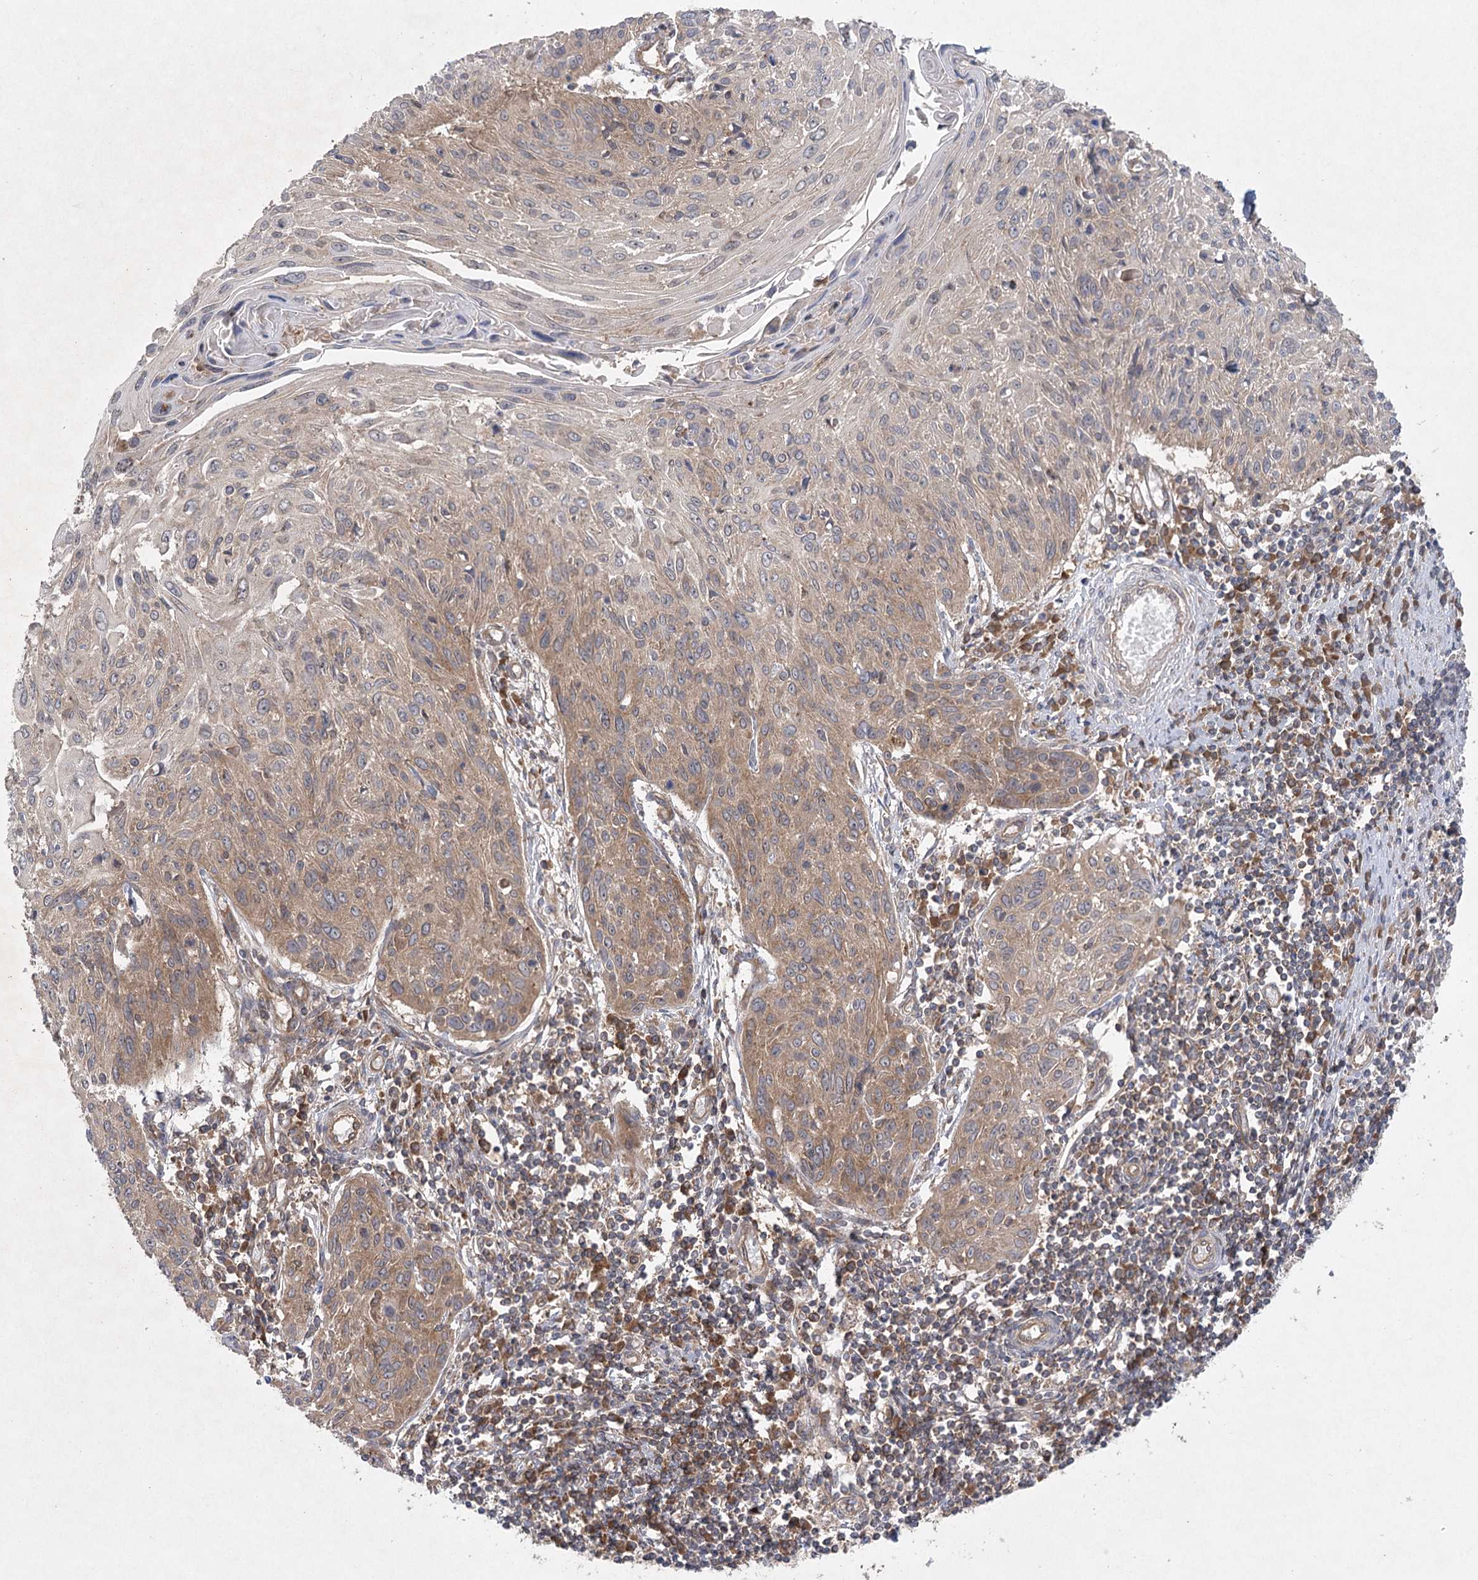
{"staining": {"intensity": "moderate", "quantity": "25%-75%", "location": "cytoplasmic/membranous"}, "tissue": "cervical cancer", "cell_type": "Tumor cells", "image_type": "cancer", "snomed": [{"axis": "morphology", "description": "Squamous cell carcinoma, NOS"}, {"axis": "topography", "description": "Cervix"}], "caption": "A micrograph of human cervical cancer stained for a protein shows moderate cytoplasmic/membranous brown staining in tumor cells.", "gene": "EIF3A", "patient": {"sex": "female", "age": 51}}